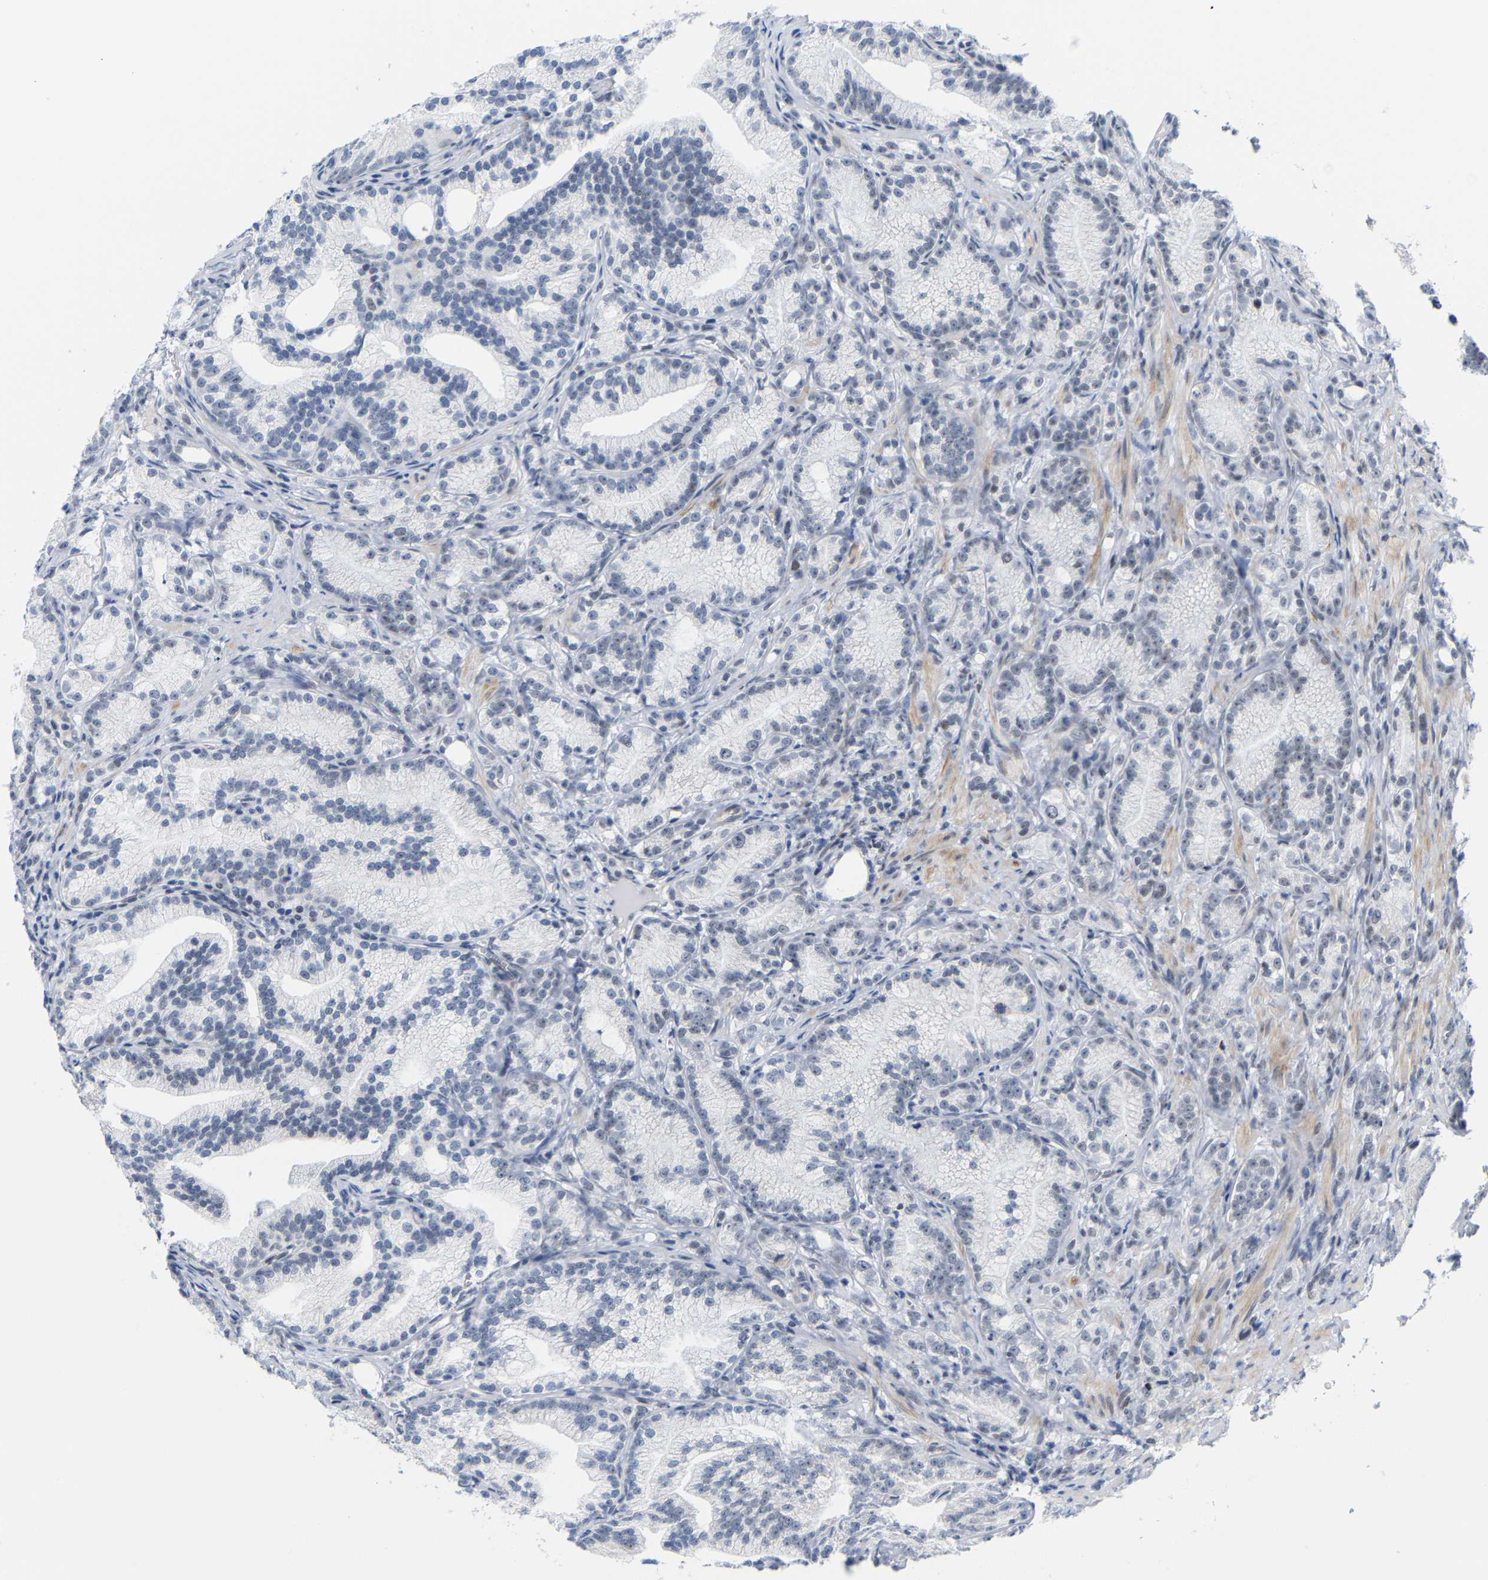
{"staining": {"intensity": "negative", "quantity": "none", "location": "none"}, "tissue": "prostate cancer", "cell_type": "Tumor cells", "image_type": "cancer", "snomed": [{"axis": "morphology", "description": "Adenocarcinoma, Low grade"}, {"axis": "topography", "description": "Prostate"}], "caption": "Immunohistochemical staining of human prostate cancer shows no significant positivity in tumor cells.", "gene": "FAM180A", "patient": {"sex": "male", "age": 89}}